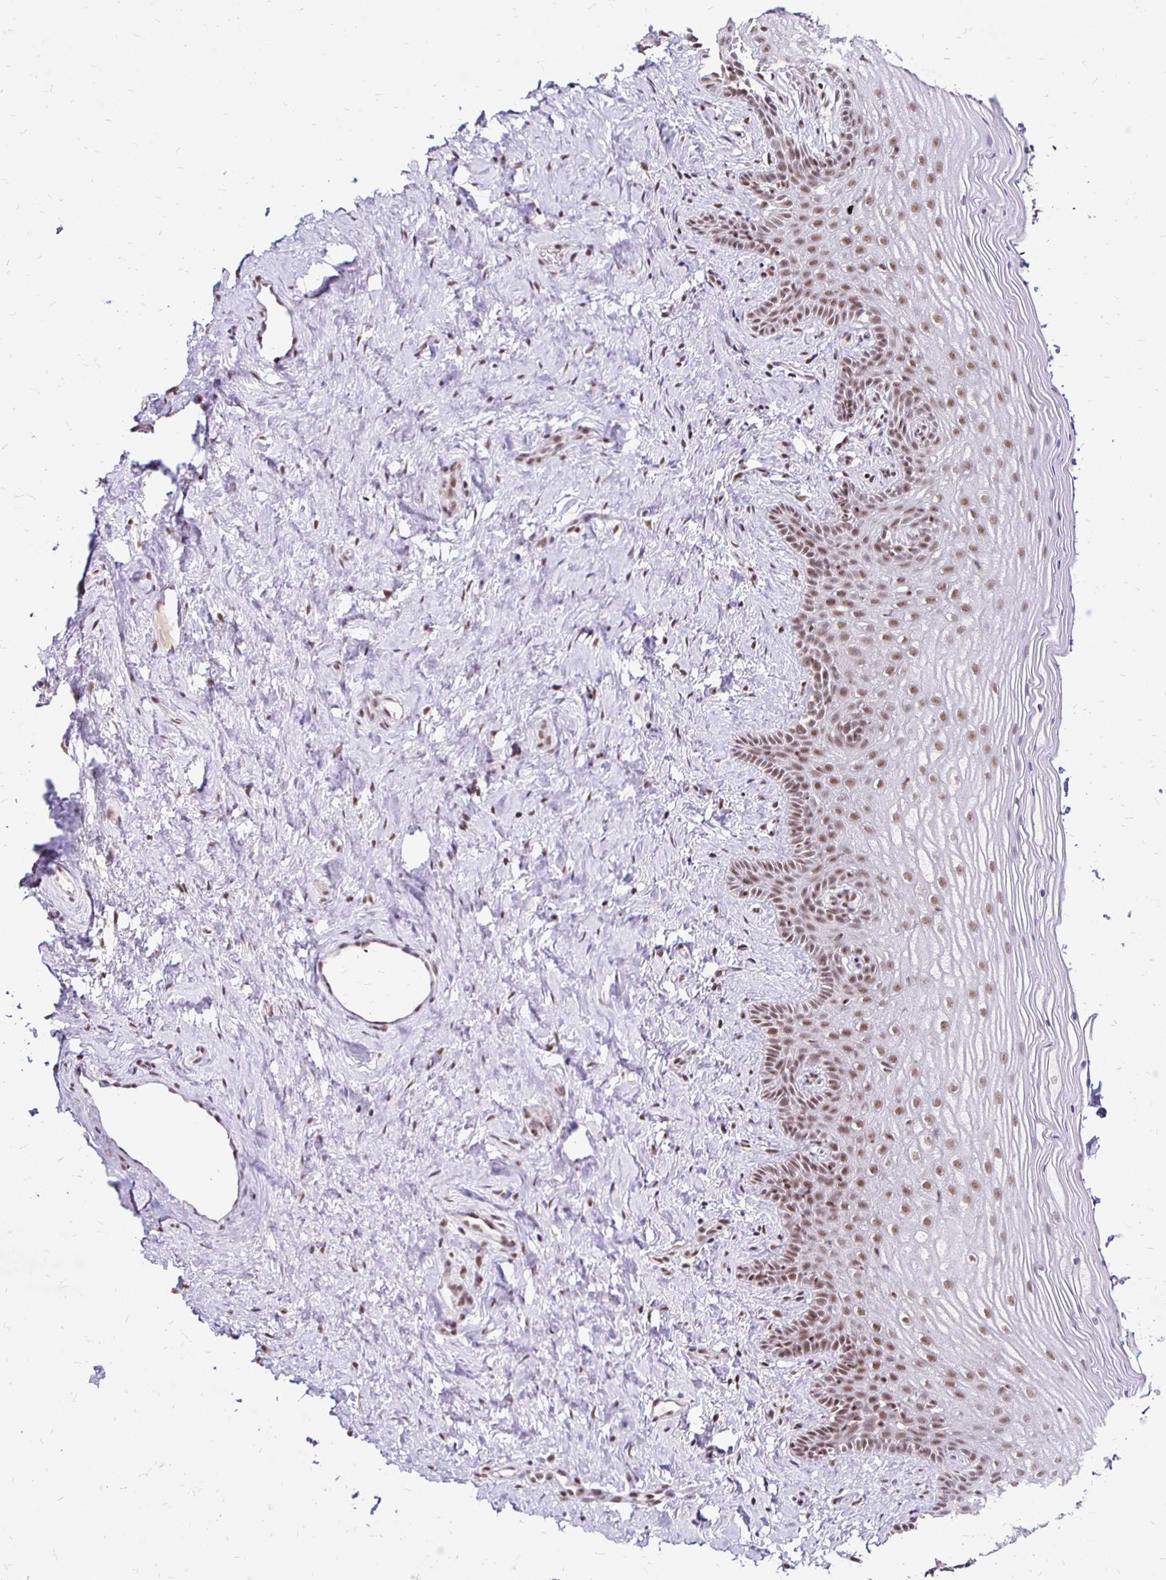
{"staining": {"intensity": "weak", "quantity": ">75%", "location": "nuclear"}, "tissue": "vagina", "cell_type": "Squamous epithelial cells", "image_type": "normal", "snomed": [{"axis": "morphology", "description": "Normal tissue, NOS"}, {"axis": "topography", "description": "Vagina"}], "caption": "Immunohistochemistry (IHC) of normal vagina demonstrates low levels of weak nuclear staining in about >75% of squamous epithelial cells.", "gene": "SIN3A", "patient": {"sex": "female", "age": 45}}